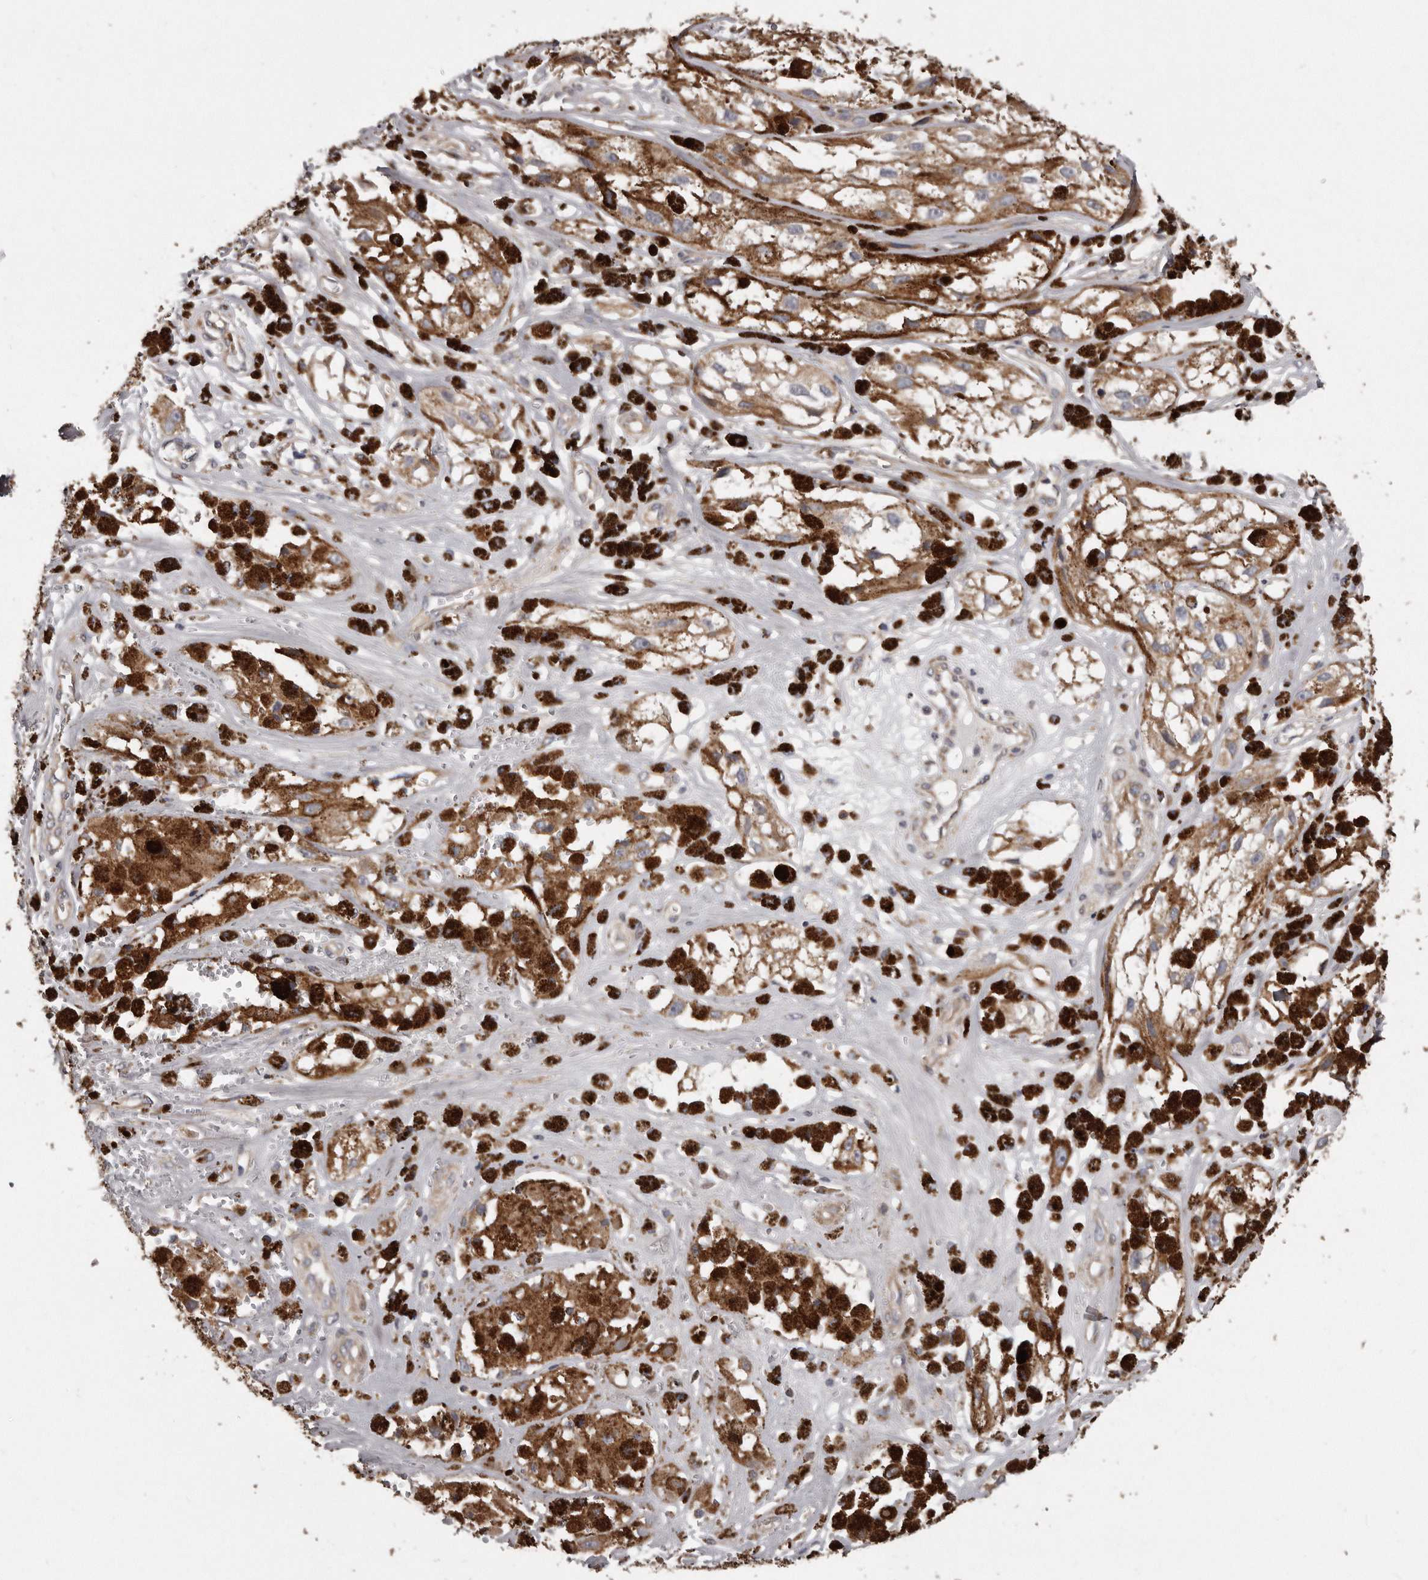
{"staining": {"intensity": "weak", "quantity": ">75%", "location": "cytoplasmic/membranous"}, "tissue": "melanoma", "cell_type": "Tumor cells", "image_type": "cancer", "snomed": [{"axis": "morphology", "description": "Malignant melanoma, NOS"}, {"axis": "topography", "description": "Skin"}], "caption": "Immunohistochemistry of malignant melanoma reveals low levels of weak cytoplasmic/membranous staining in about >75% of tumor cells.", "gene": "ARMCX1", "patient": {"sex": "male", "age": 88}}